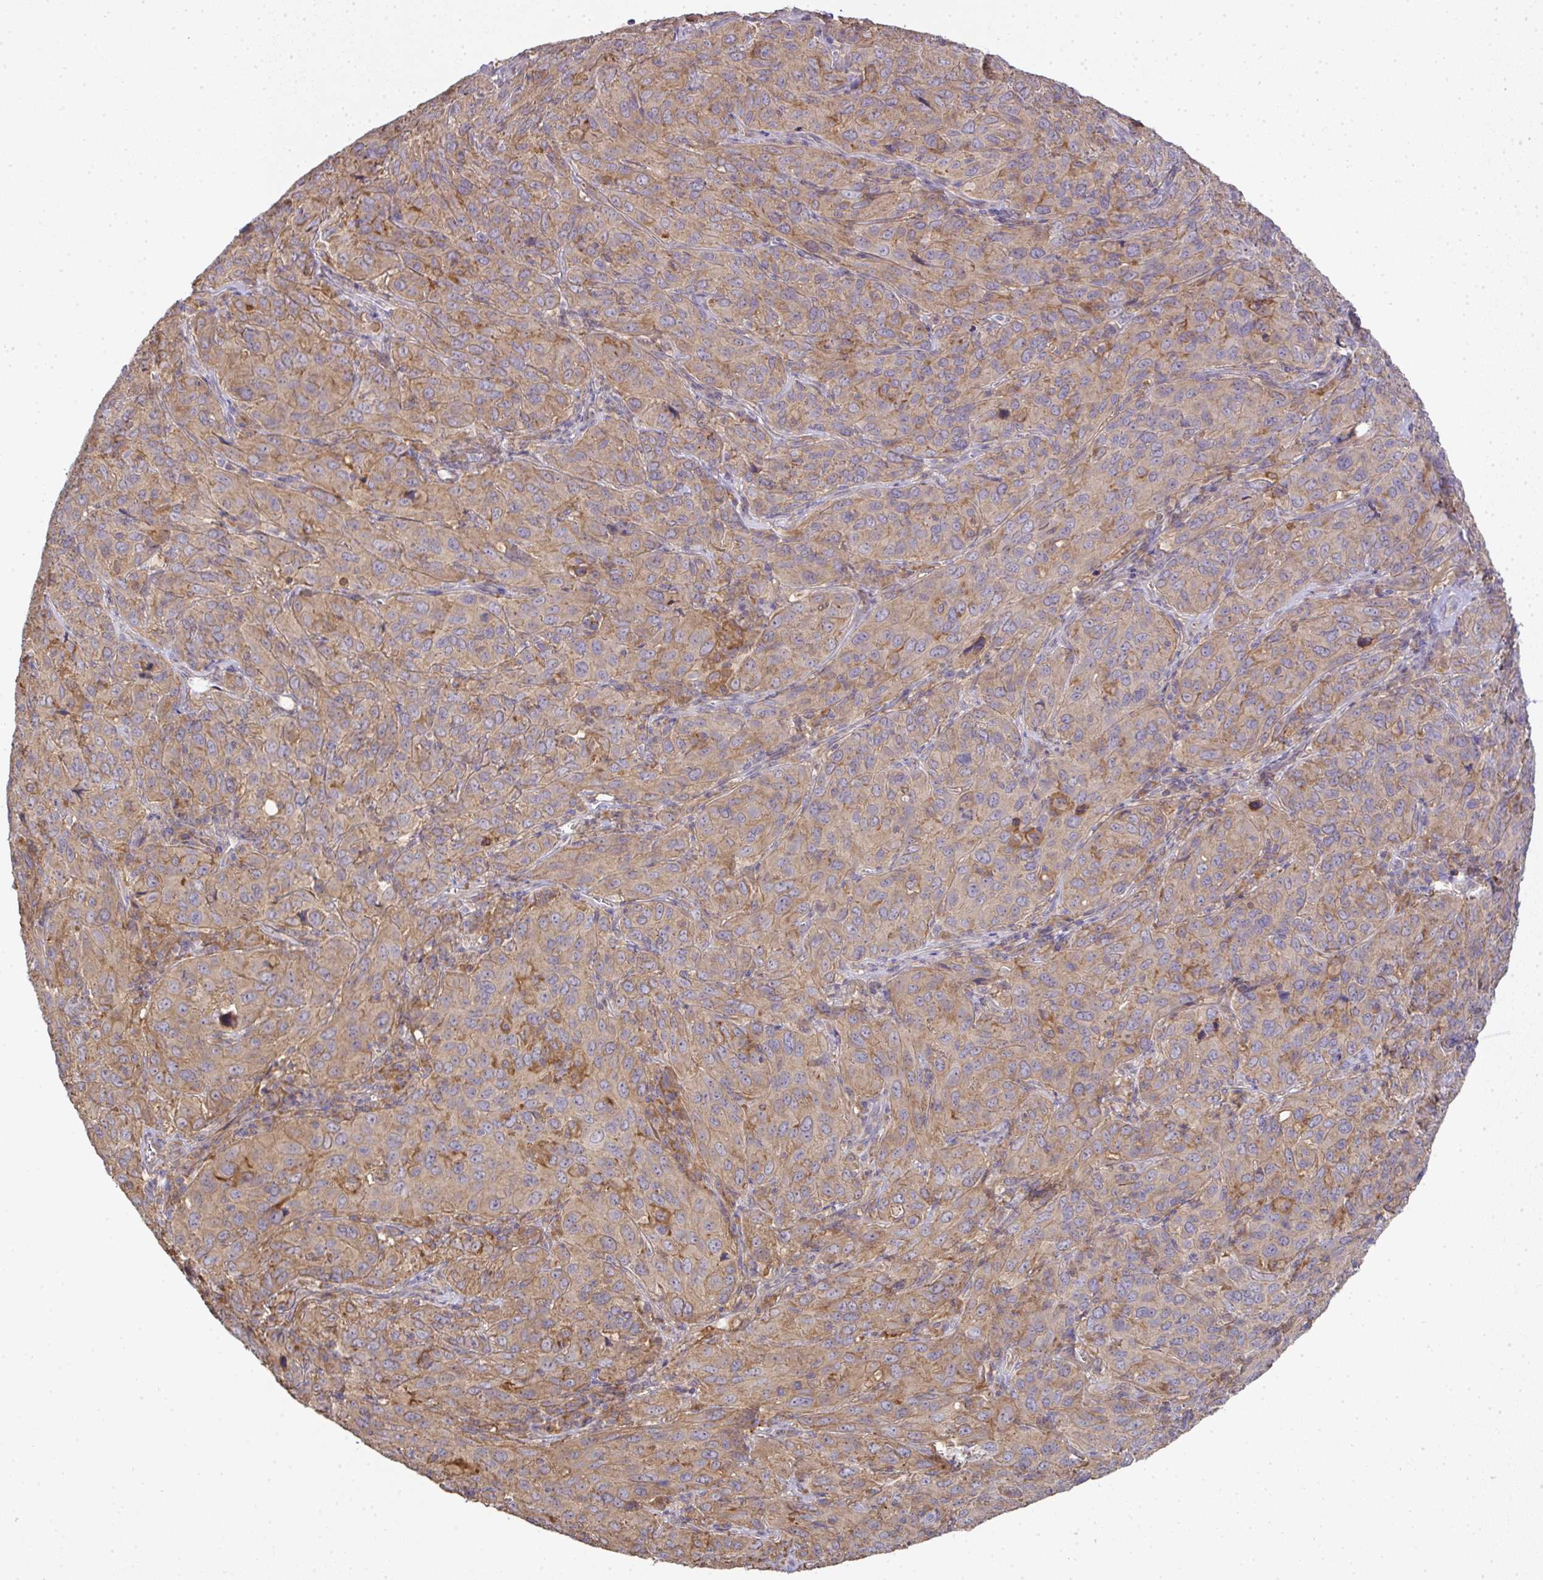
{"staining": {"intensity": "moderate", "quantity": ">75%", "location": "cytoplasmic/membranous"}, "tissue": "cervical cancer", "cell_type": "Tumor cells", "image_type": "cancer", "snomed": [{"axis": "morphology", "description": "Normal tissue, NOS"}, {"axis": "morphology", "description": "Squamous cell carcinoma, NOS"}, {"axis": "topography", "description": "Cervix"}], "caption": "Protein expression analysis of squamous cell carcinoma (cervical) demonstrates moderate cytoplasmic/membranous expression in approximately >75% of tumor cells.", "gene": "EEF1AKMT1", "patient": {"sex": "female", "age": 51}}